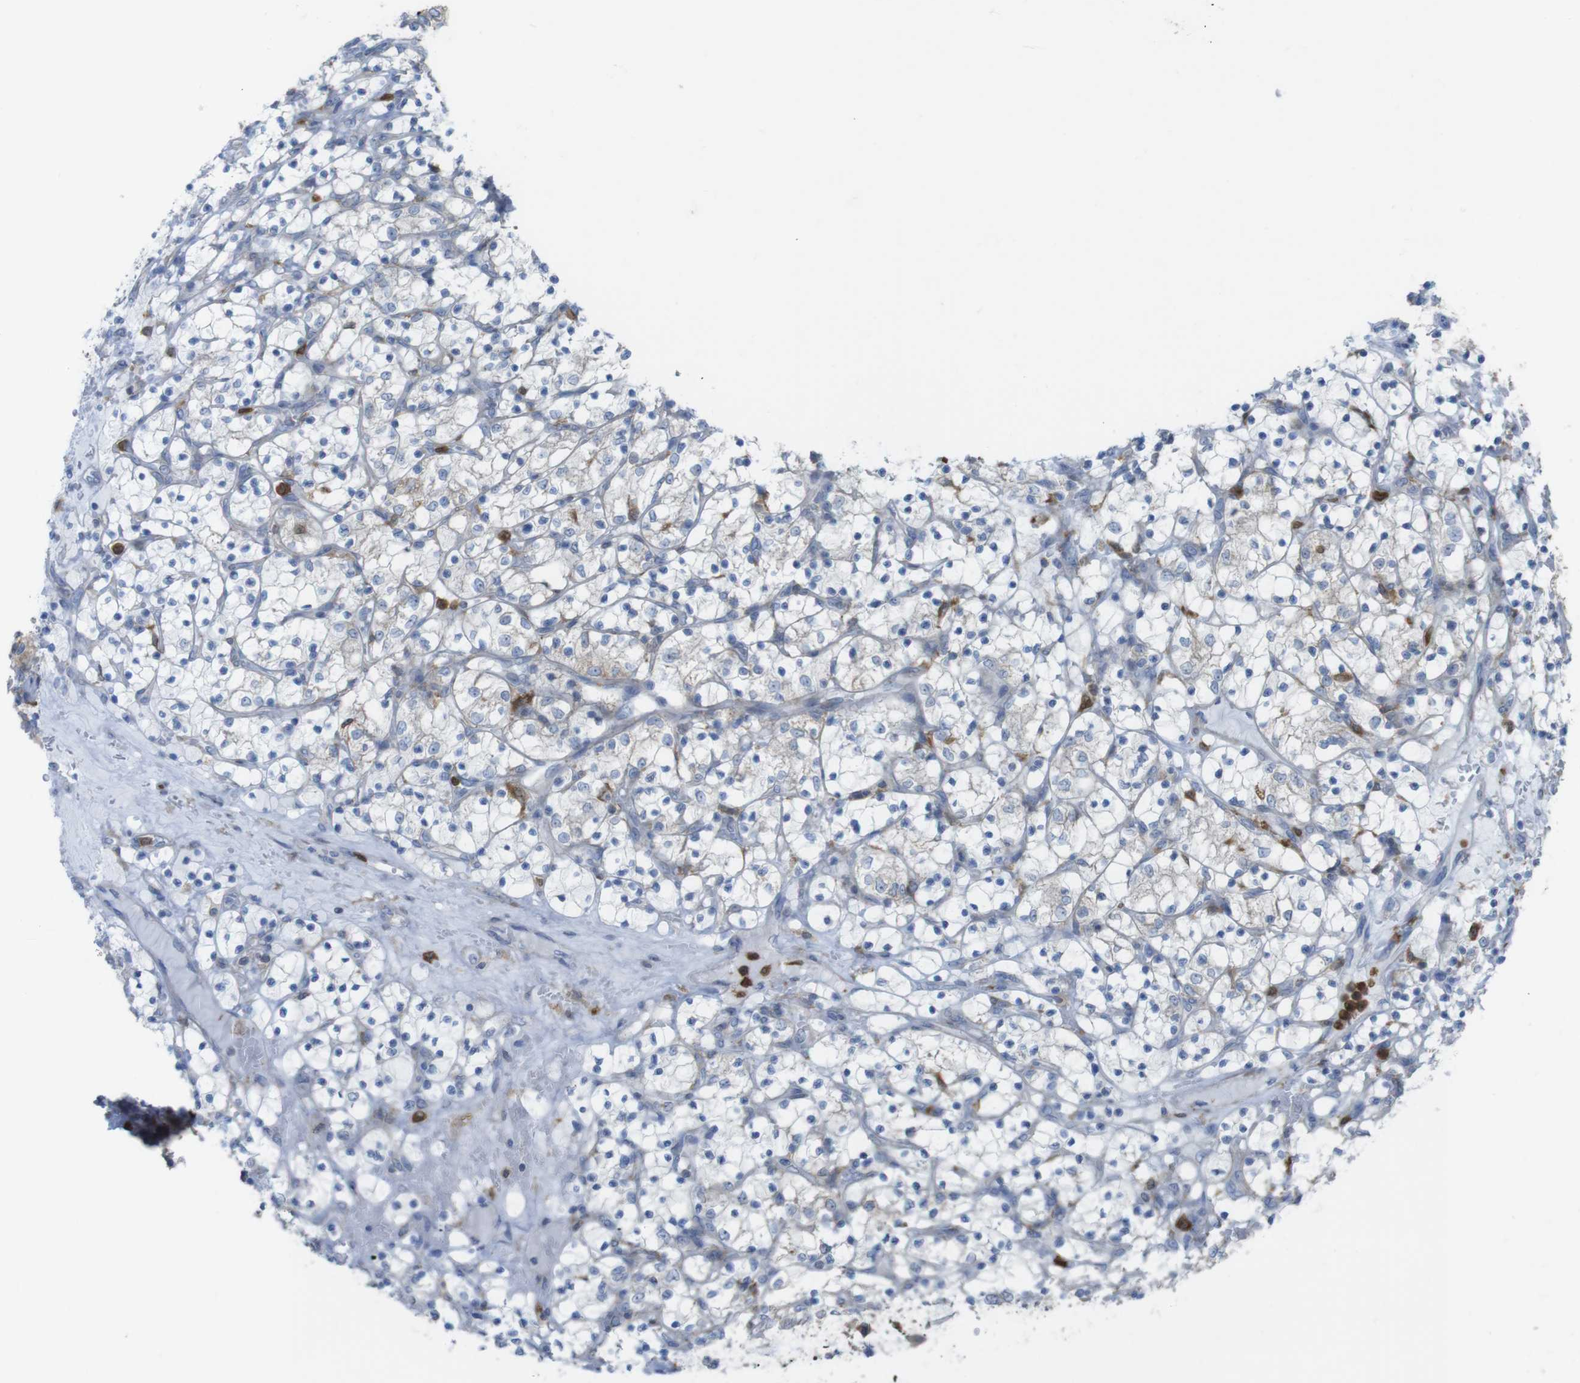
{"staining": {"intensity": "negative", "quantity": "none", "location": "none"}, "tissue": "renal cancer", "cell_type": "Tumor cells", "image_type": "cancer", "snomed": [{"axis": "morphology", "description": "Adenocarcinoma, NOS"}, {"axis": "topography", "description": "Kidney"}], "caption": "Renal cancer was stained to show a protein in brown. There is no significant positivity in tumor cells. Nuclei are stained in blue.", "gene": "PRKCD", "patient": {"sex": "female", "age": 69}}